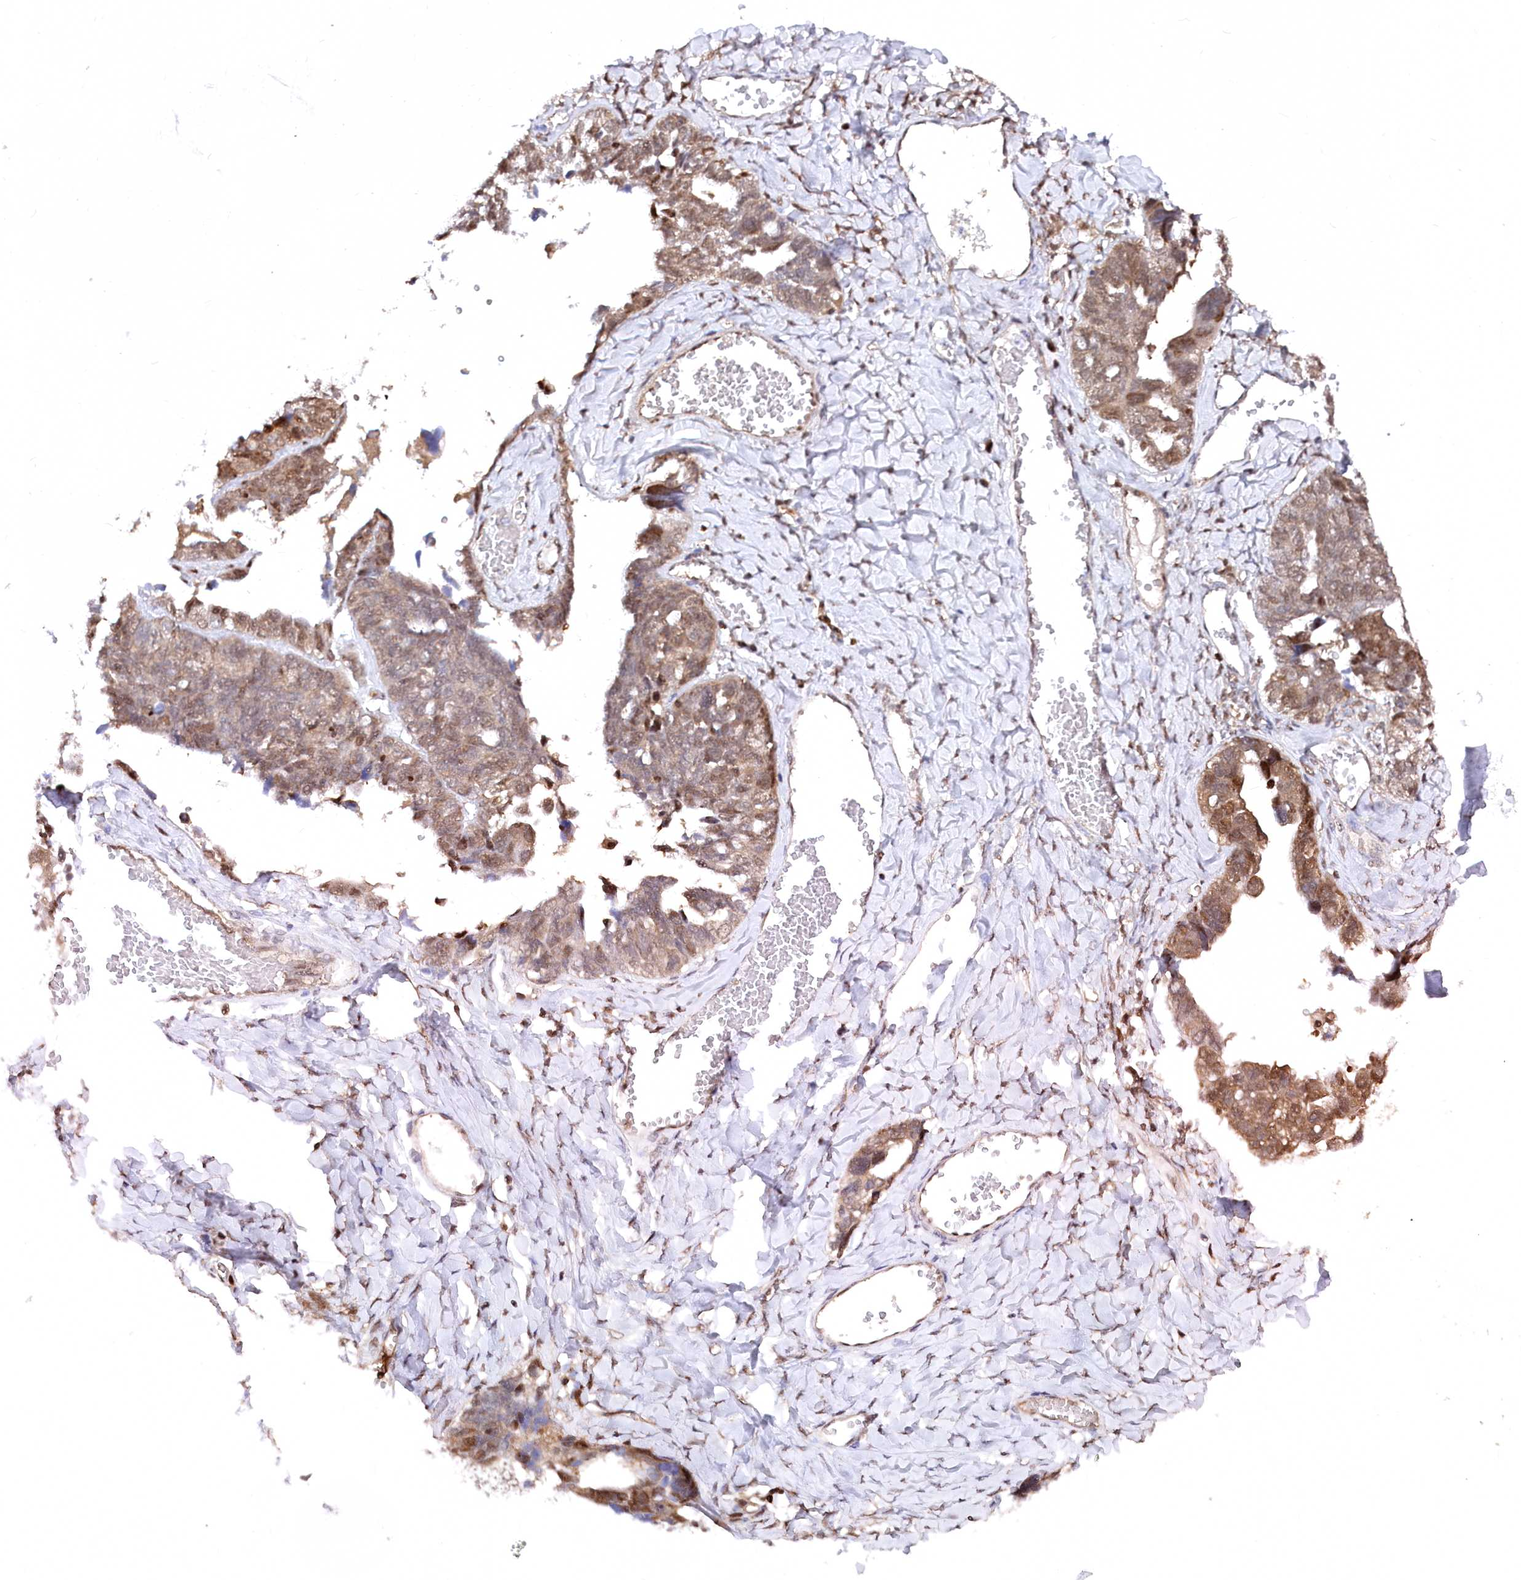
{"staining": {"intensity": "moderate", "quantity": ">75%", "location": "cytoplasmic/membranous,nuclear"}, "tissue": "ovarian cancer", "cell_type": "Tumor cells", "image_type": "cancer", "snomed": [{"axis": "morphology", "description": "Cystadenocarcinoma, serous, NOS"}, {"axis": "topography", "description": "Ovary"}], "caption": "Immunohistochemical staining of human ovarian cancer (serous cystadenocarcinoma) exhibits medium levels of moderate cytoplasmic/membranous and nuclear protein positivity in approximately >75% of tumor cells. The protein of interest is shown in brown color, while the nuclei are stained blue.", "gene": "PSMA1", "patient": {"sex": "female", "age": 79}}